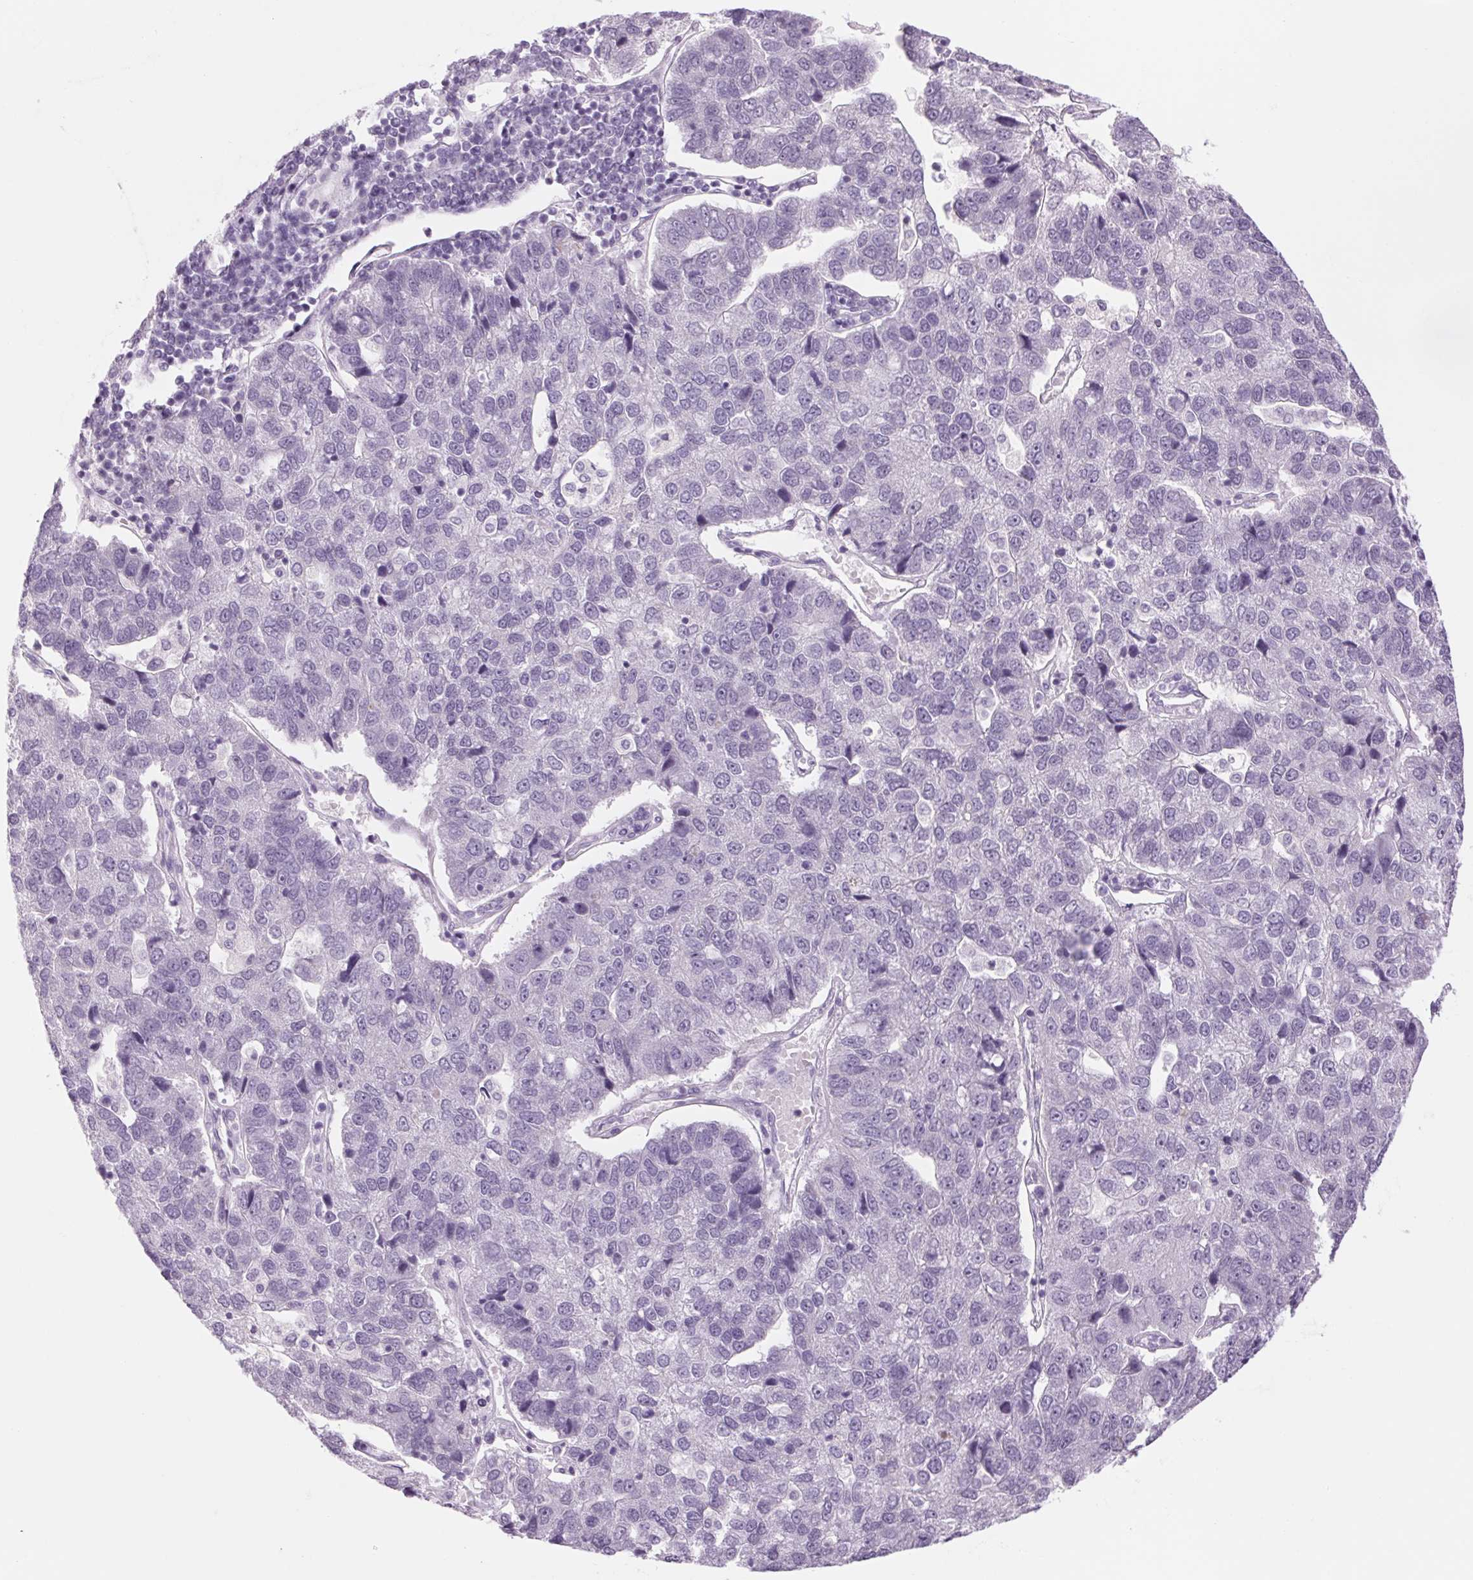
{"staining": {"intensity": "negative", "quantity": "none", "location": "none"}, "tissue": "pancreatic cancer", "cell_type": "Tumor cells", "image_type": "cancer", "snomed": [{"axis": "morphology", "description": "Adenocarcinoma, NOS"}, {"axis": "topography", "description": "Pancreas"}], "caption": "A photomicrograph of pancreatic cancer (adenocarcinoma) stained for a protein exhibits no brown staining in tumor cells. (Stains: DAB immunohistochemistry with hematoxylin counter stain, Microscopy: brightfield microscopy at high magnification).", "gene": "RPTN", "patient": {"sex": "female", "age": 61}}